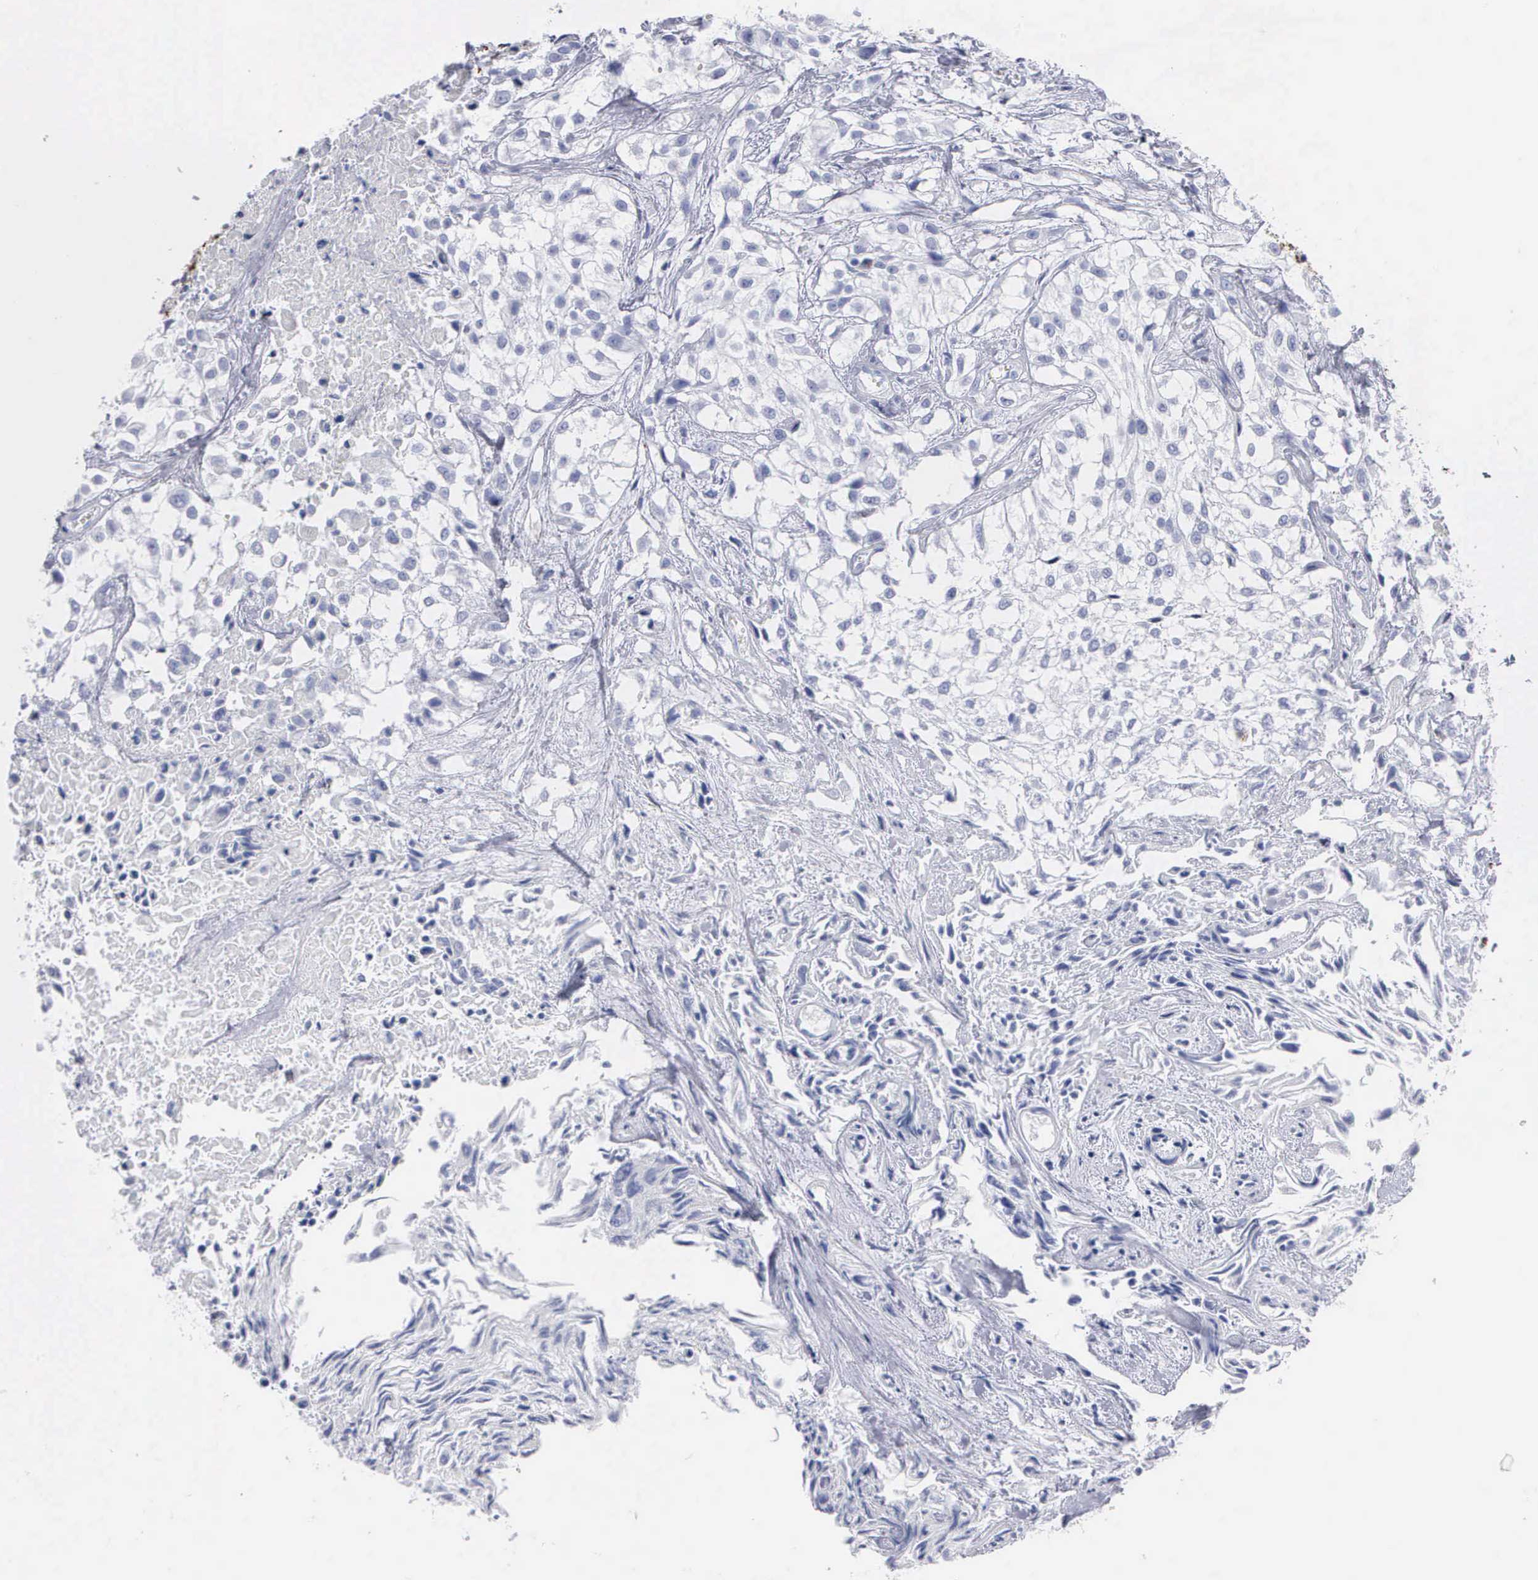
{"staining": {"intensity": "negative", "quantity": "none", "location": "none"}, "tissue": "urothelial cancer", "cell_type": "Tumor cells", "image_type": "cancer", "snomed": [{"axis": "morphology", "description": "Urothelial carcinoma, High grade"}, {"axis": "topography", "description": "Urinary bladder"}], "caption": "Urothelial carcinoma (high-grade) was stained to show a protein in brown. There is no significant expression in tumor cells.", "gene": "CTSH", "patient": {"sex": "male", "age": 56}}